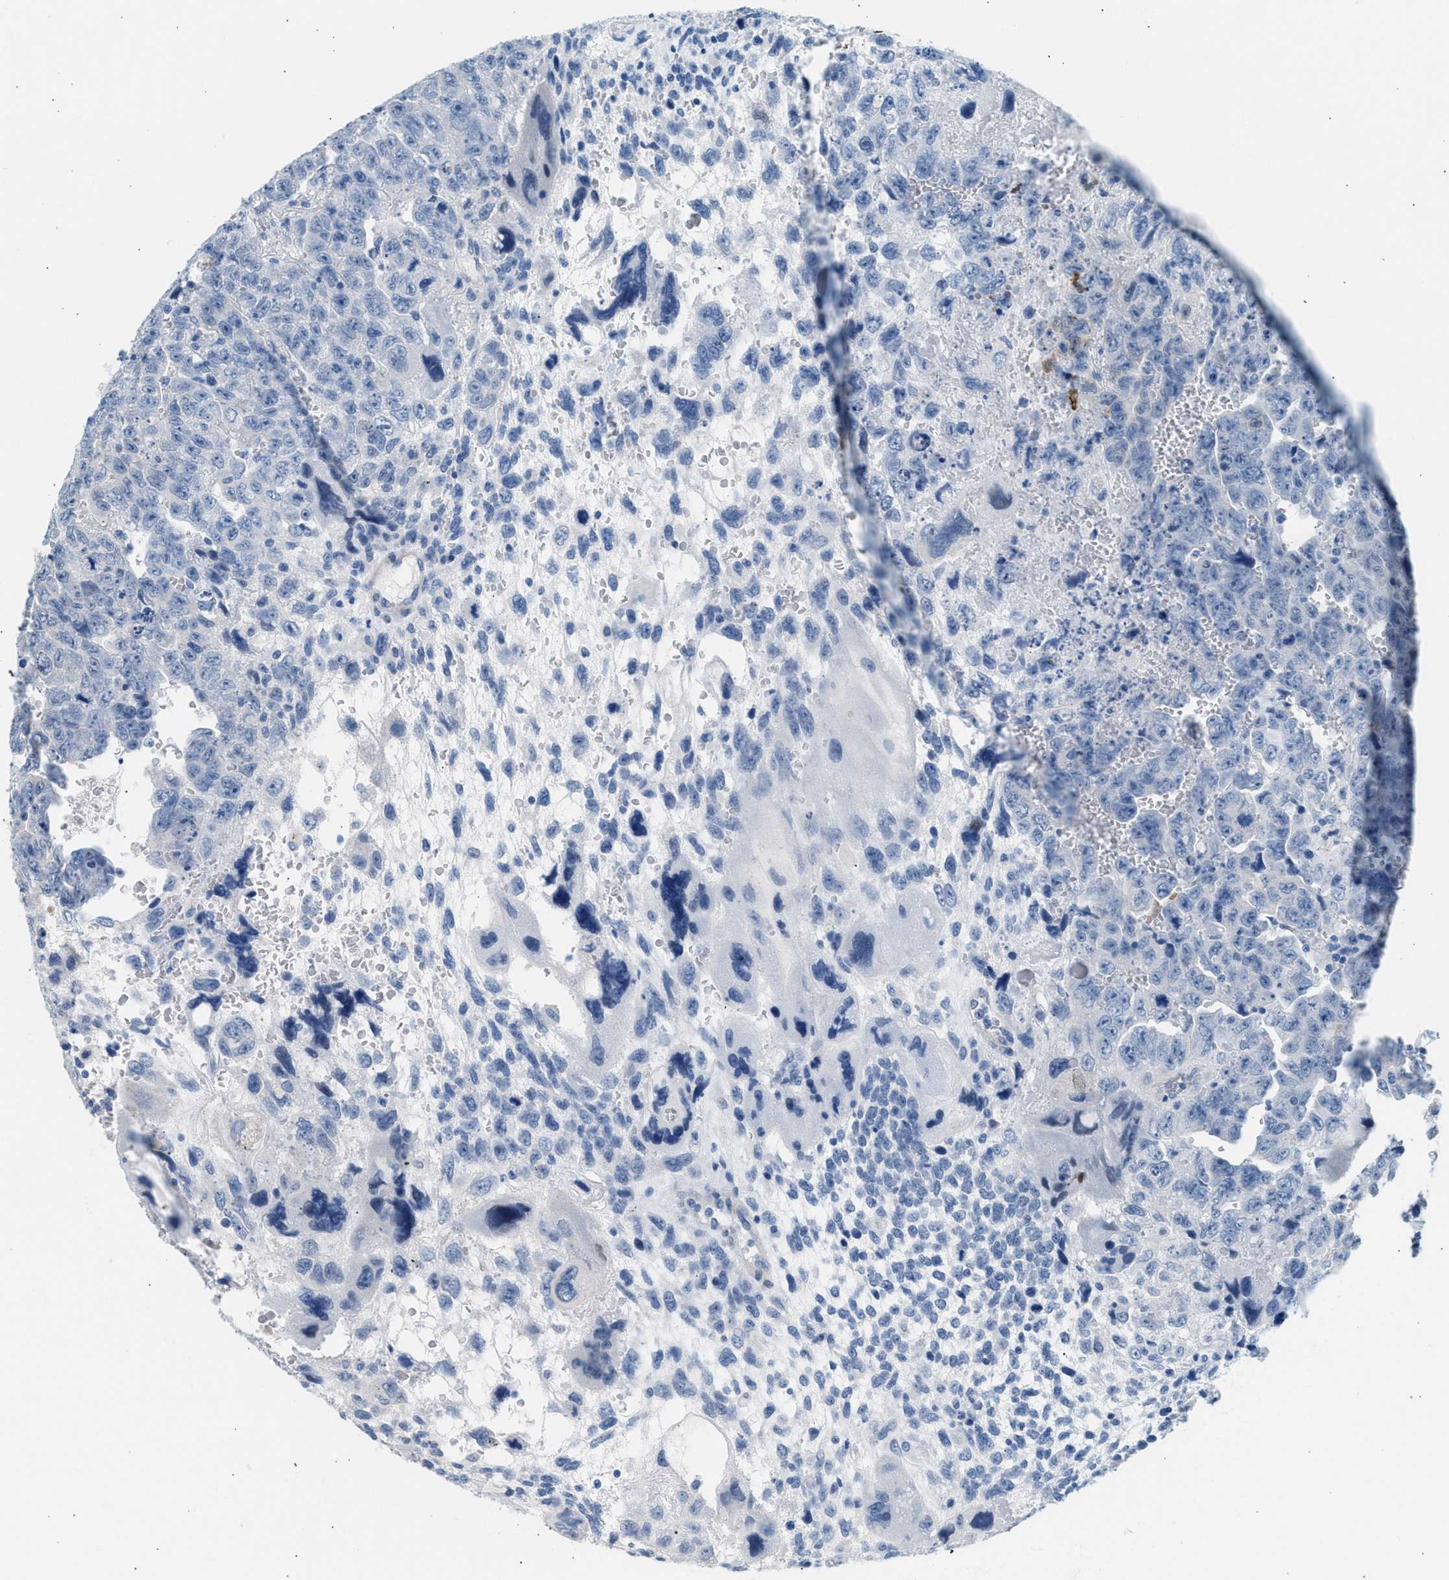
{"staining": {"intensity": "negative", "quantity": "none", "location": "none"}, "tissue": "testis cancer", "cell_type": "Tumor cells", "image_type": "cancer", "snomed": [{"axis": "morphology", "description": "Carcinoma, Embryonal, NOS"}, {"axis": "topography", "description": "Testis"}], "caption": "Immunohistochemical staining of testis embryonal carcinoma exhibits no significant staining in tumor cells.", "gene": "SPAM1", "patient": {"sex": "male", "age": 28}}